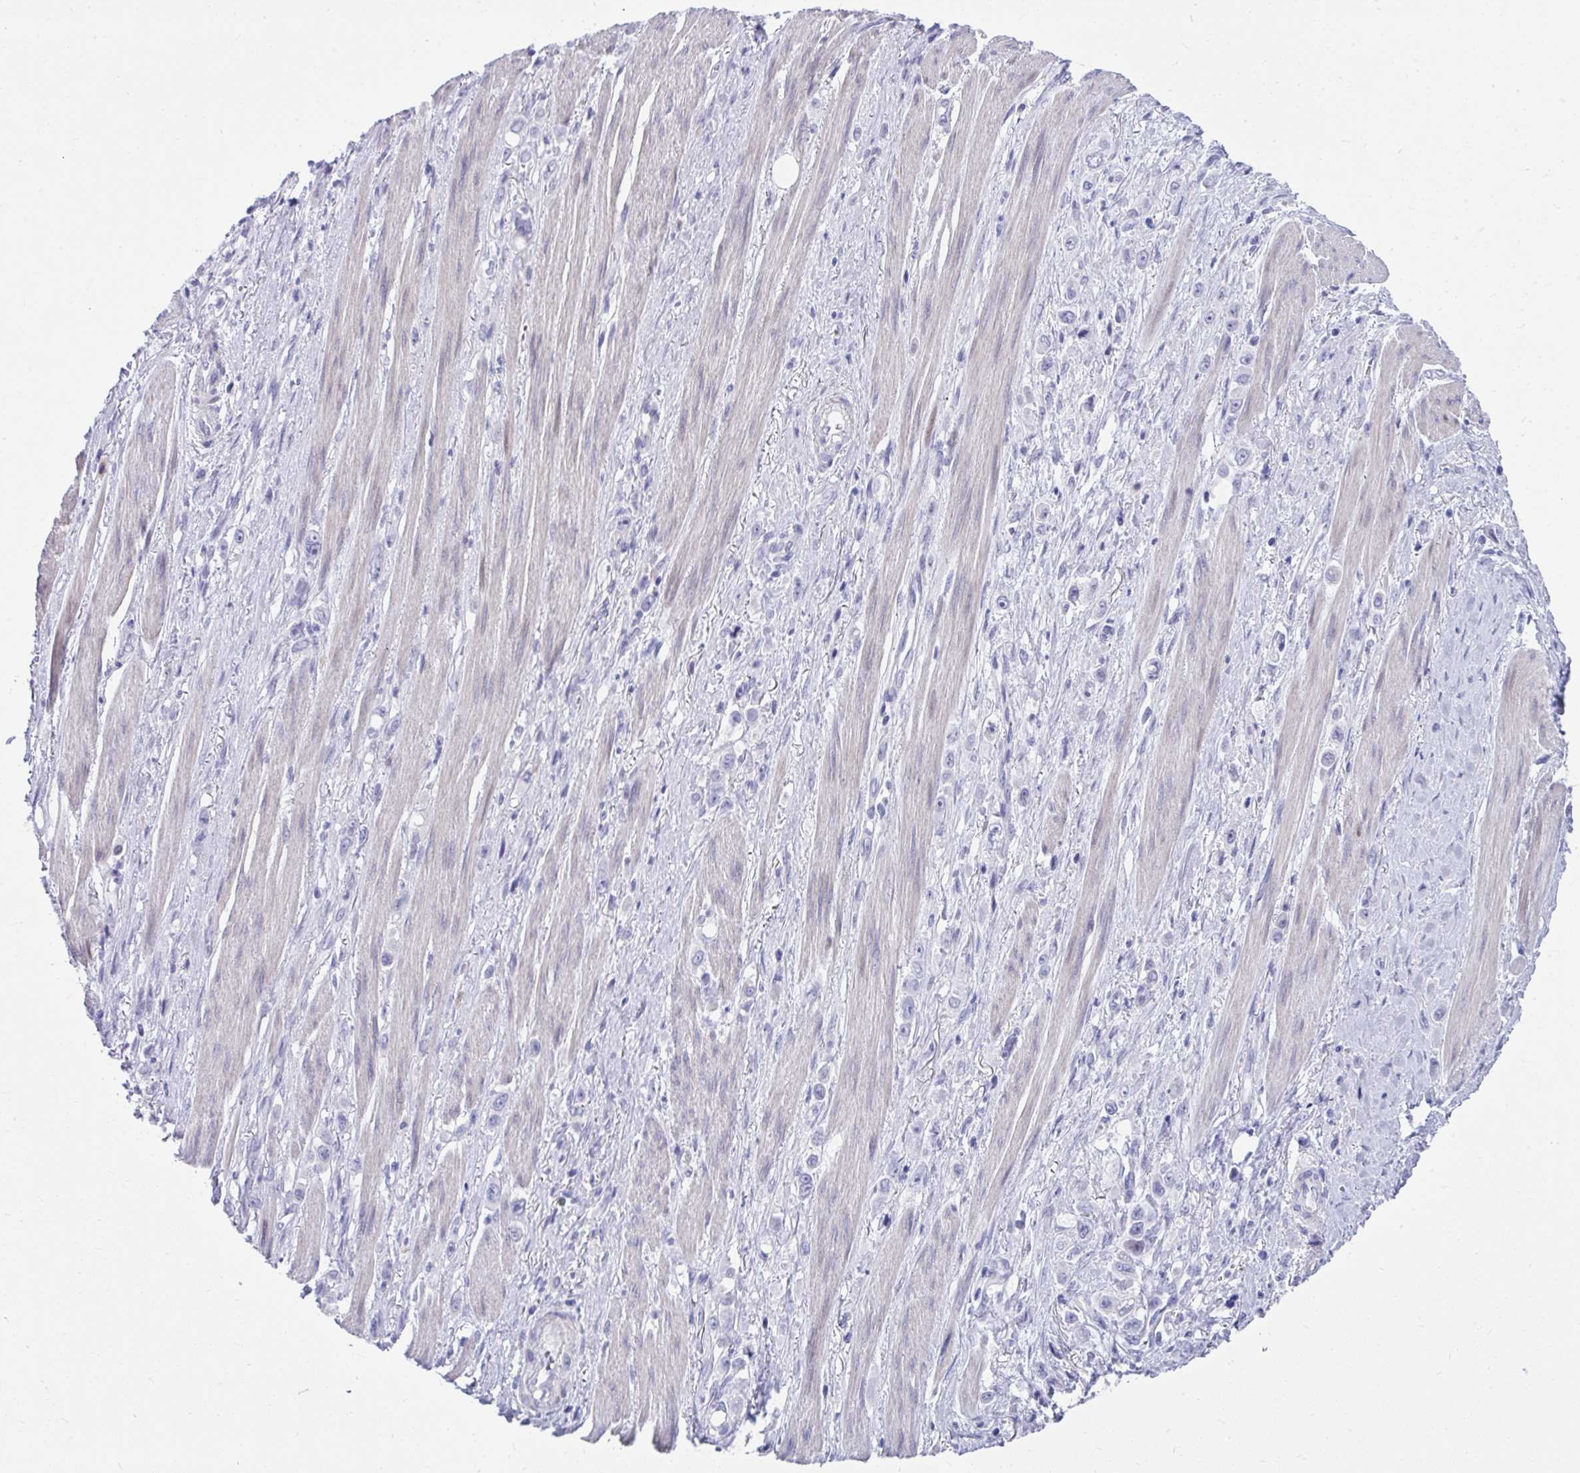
{"staining": {"intensity": "negative", "quantity": "none", "location": "none"}, "tissue": "stomach cancer", "cell_type": "Tumor cells", "image_type": "cancer", "snomed": [{"axis": "morphology", "description": "Adenocarcinoma, NOS"}, {"axis": "topography", "description": "Stomach, upper"}], "caption": "High magnification brightfield microscopy of stomach adenocarcinoma stained with DAB (3,3'-diaminobenzidine) (brown) and counterstained with hematoxylin (blue): tumor cells show no significant expression.", "gene": "ISL1", "patient": {"sex": "male", "age": 75}}